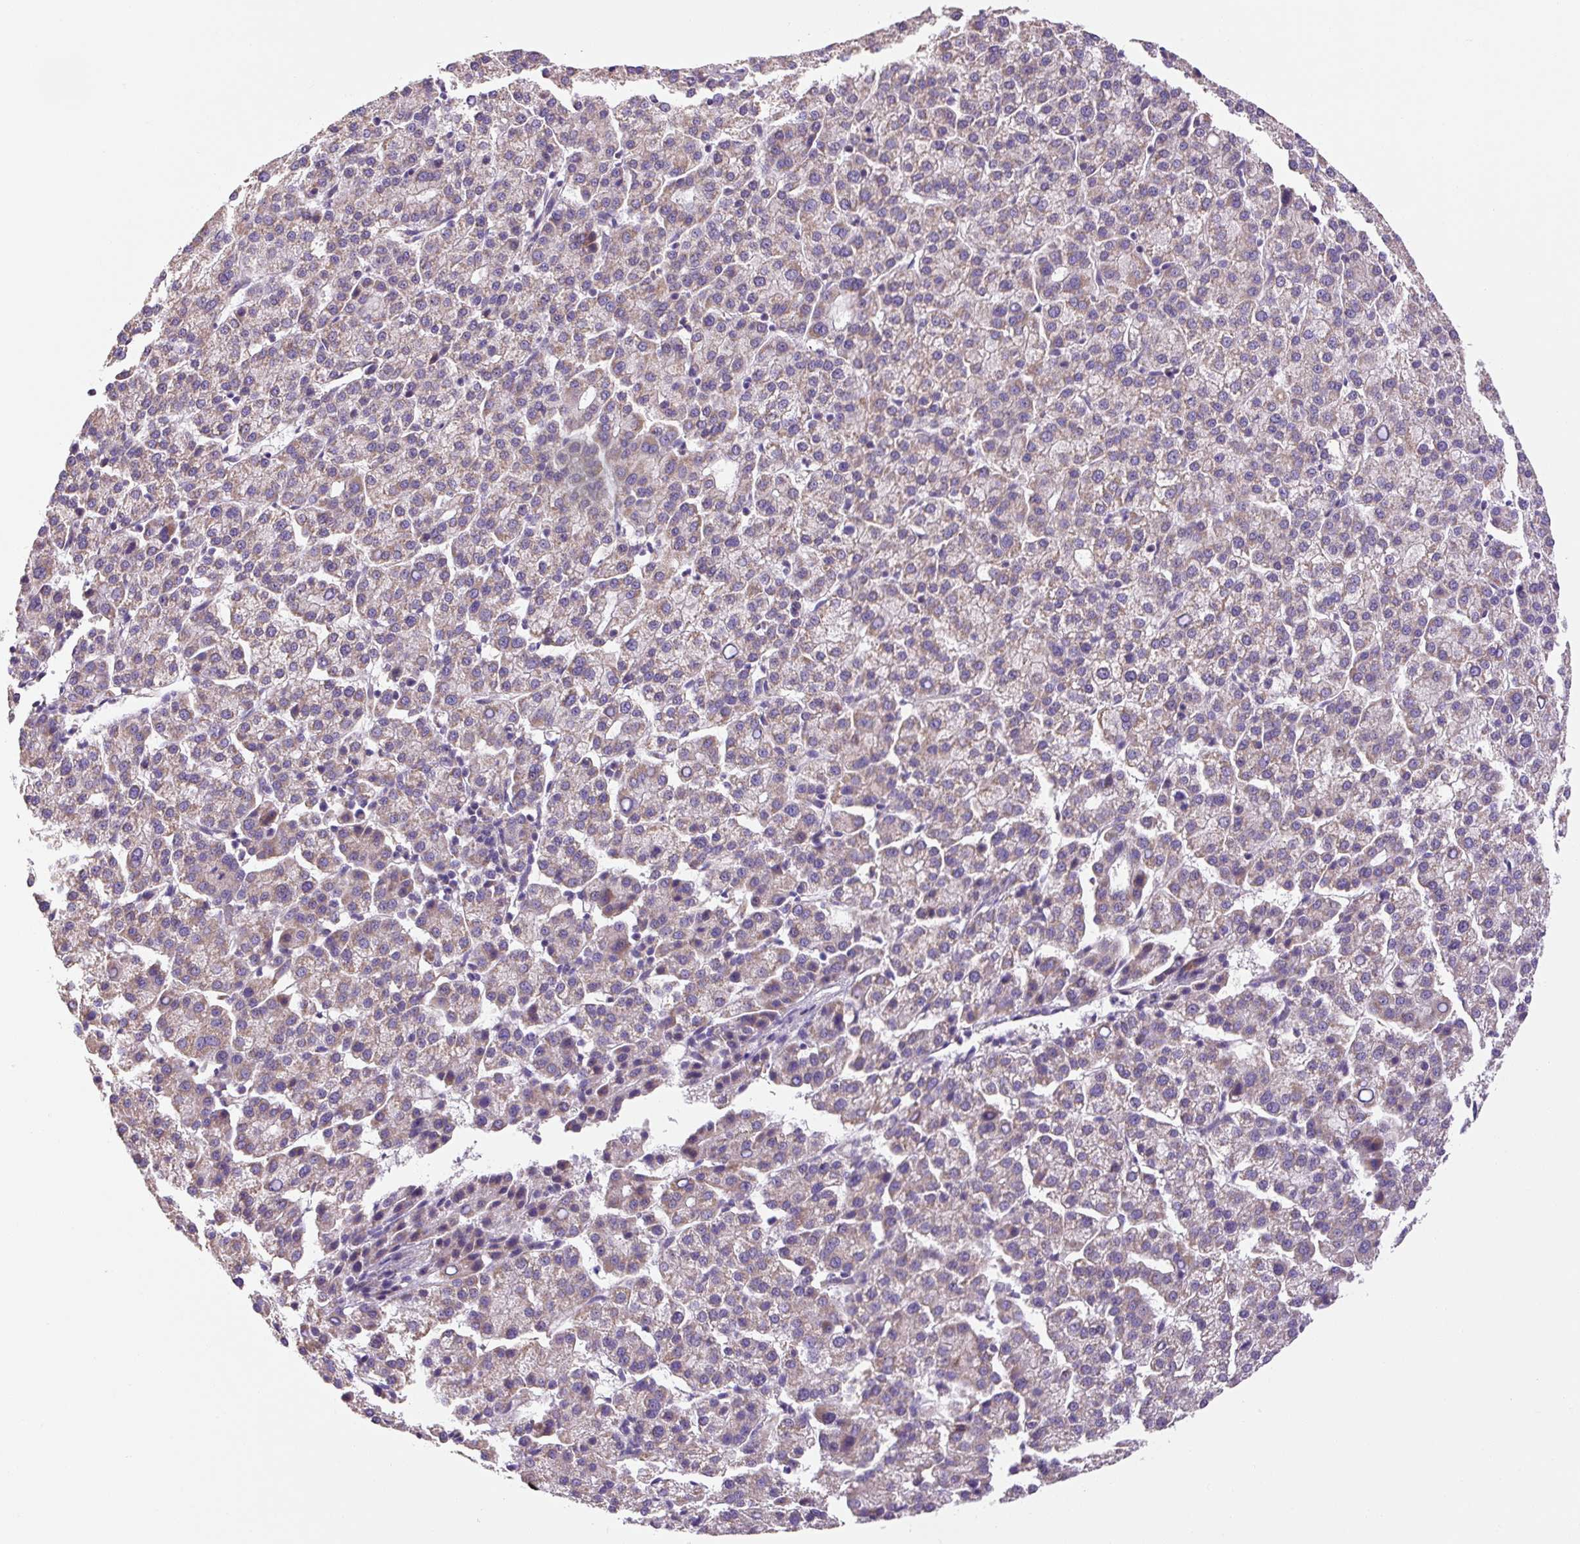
{"staining": {"intensity": "weak", "quantity": ">75%", "location": "cytoplasmic/membranous"}, "tissue": "liver cancer", "cell_type": "Tumor cells", "image_type": "cancer", "snomed": [{"axis": "morphology", "description": "Carcinoma, Hepatocellular, NOS"}, {"axis": "topography", "description": "Liver"}], "caption": "Immunohistochemistry (IHC) image of liver hepatocellular carcinoma stained for a protein (brown), which demonstrates low levels of weak cytoplasmic/membranous positivity in about >75% of tumor cells.", "gene": "MFSD9", "patient": {"sex": "female", "age": 58}}